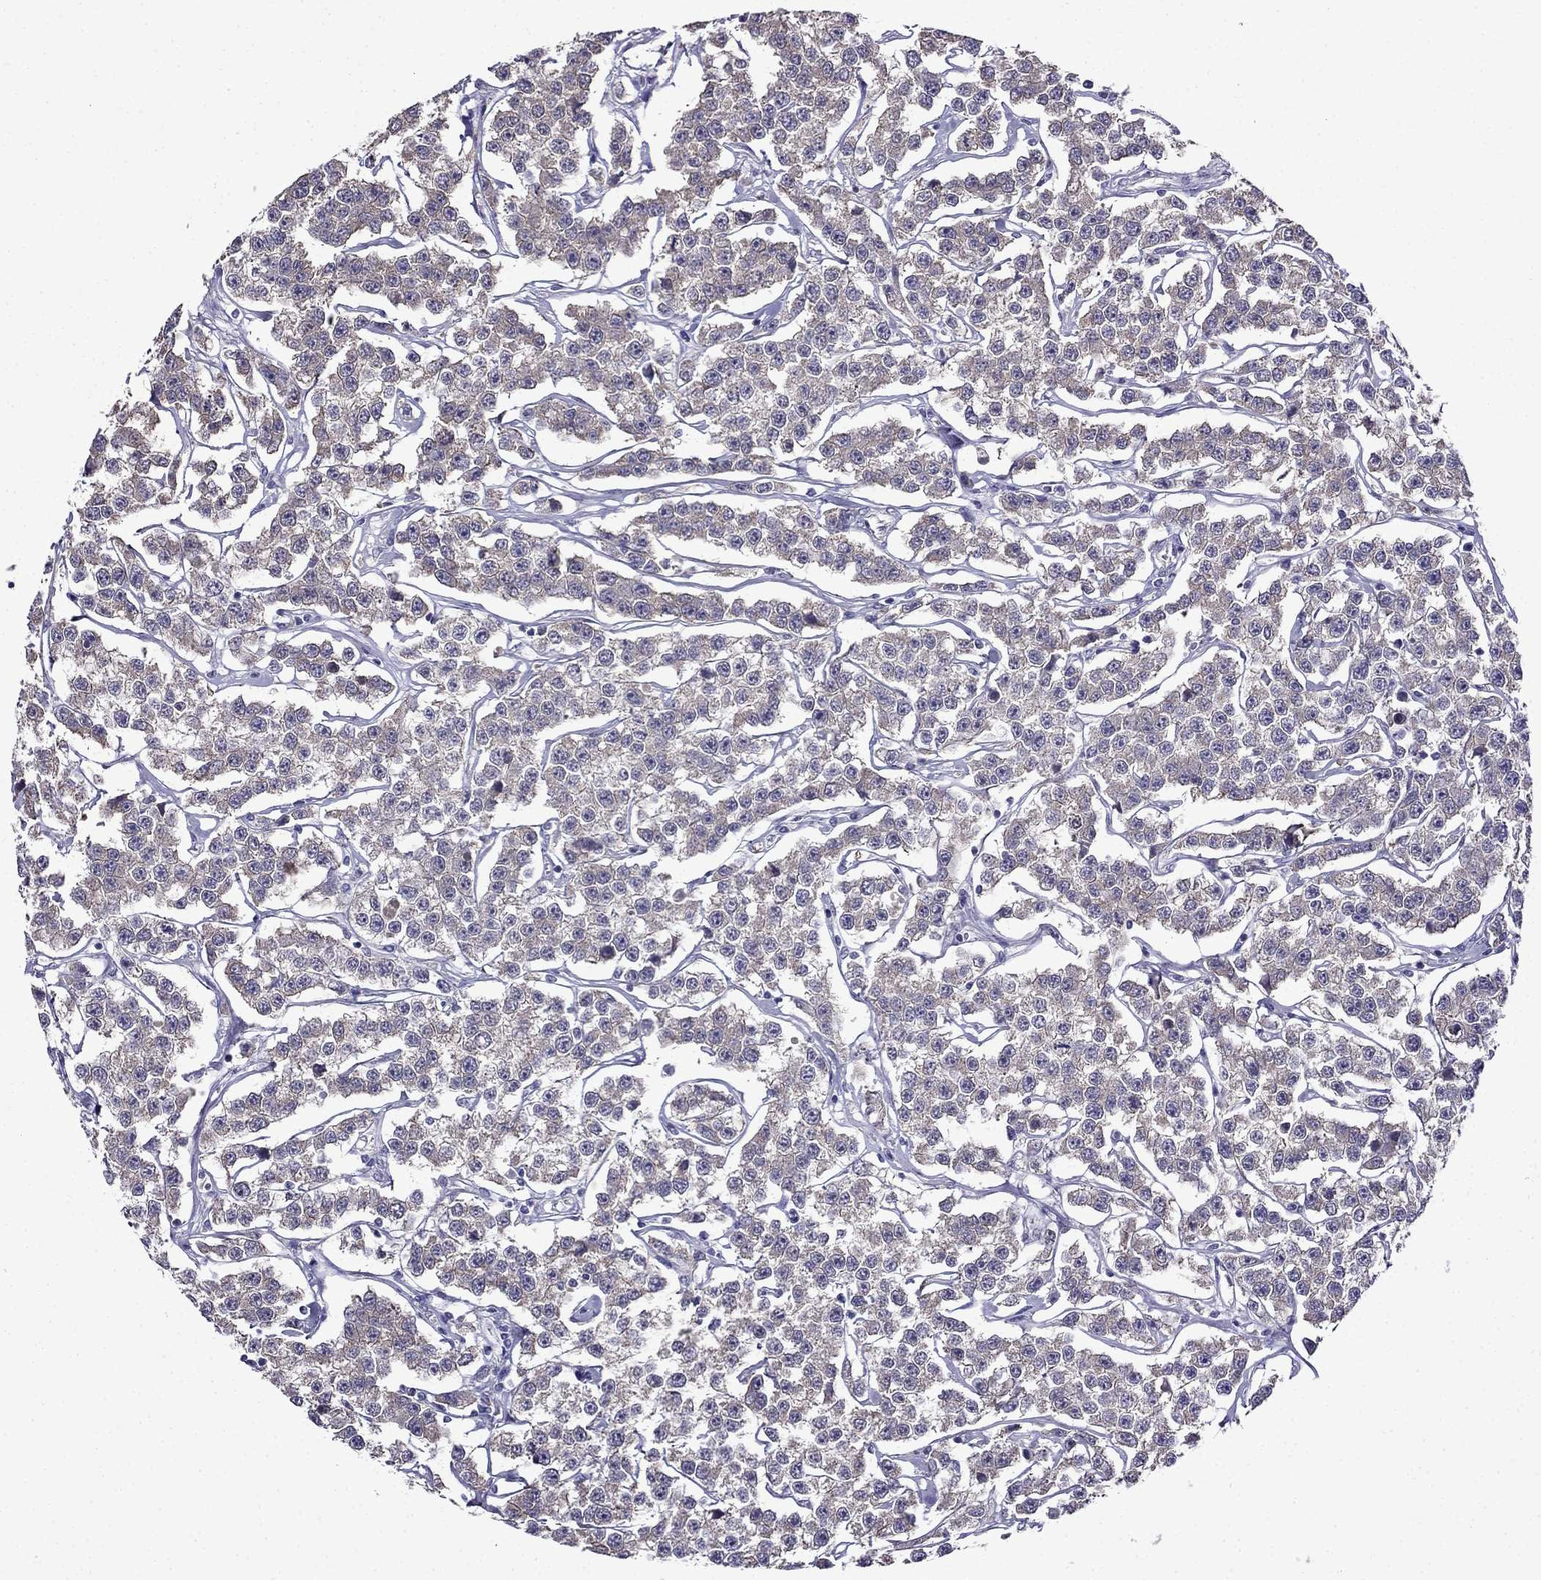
{"staining": {"intensity": "weak", "quantity": "25%-75%", "location": "cytoplasmic/membranous"}, "tissue": "testis cancer", "cell_type": "Tumor cells", "image_type": "cancer", "snomed": [{"axis": "morphology", "description": "Seminoma, NOS"}, {"axis": "topography", "description": "Testis"}], "caption": "Immunohistochemical staining of human testis cancer demonstrates low levels of weak cytoplasmic/membranous expression in approximately 25%-75% of tumor cells.", "gene": "PI16", "patient": {"sex": "male", "age": 59}}